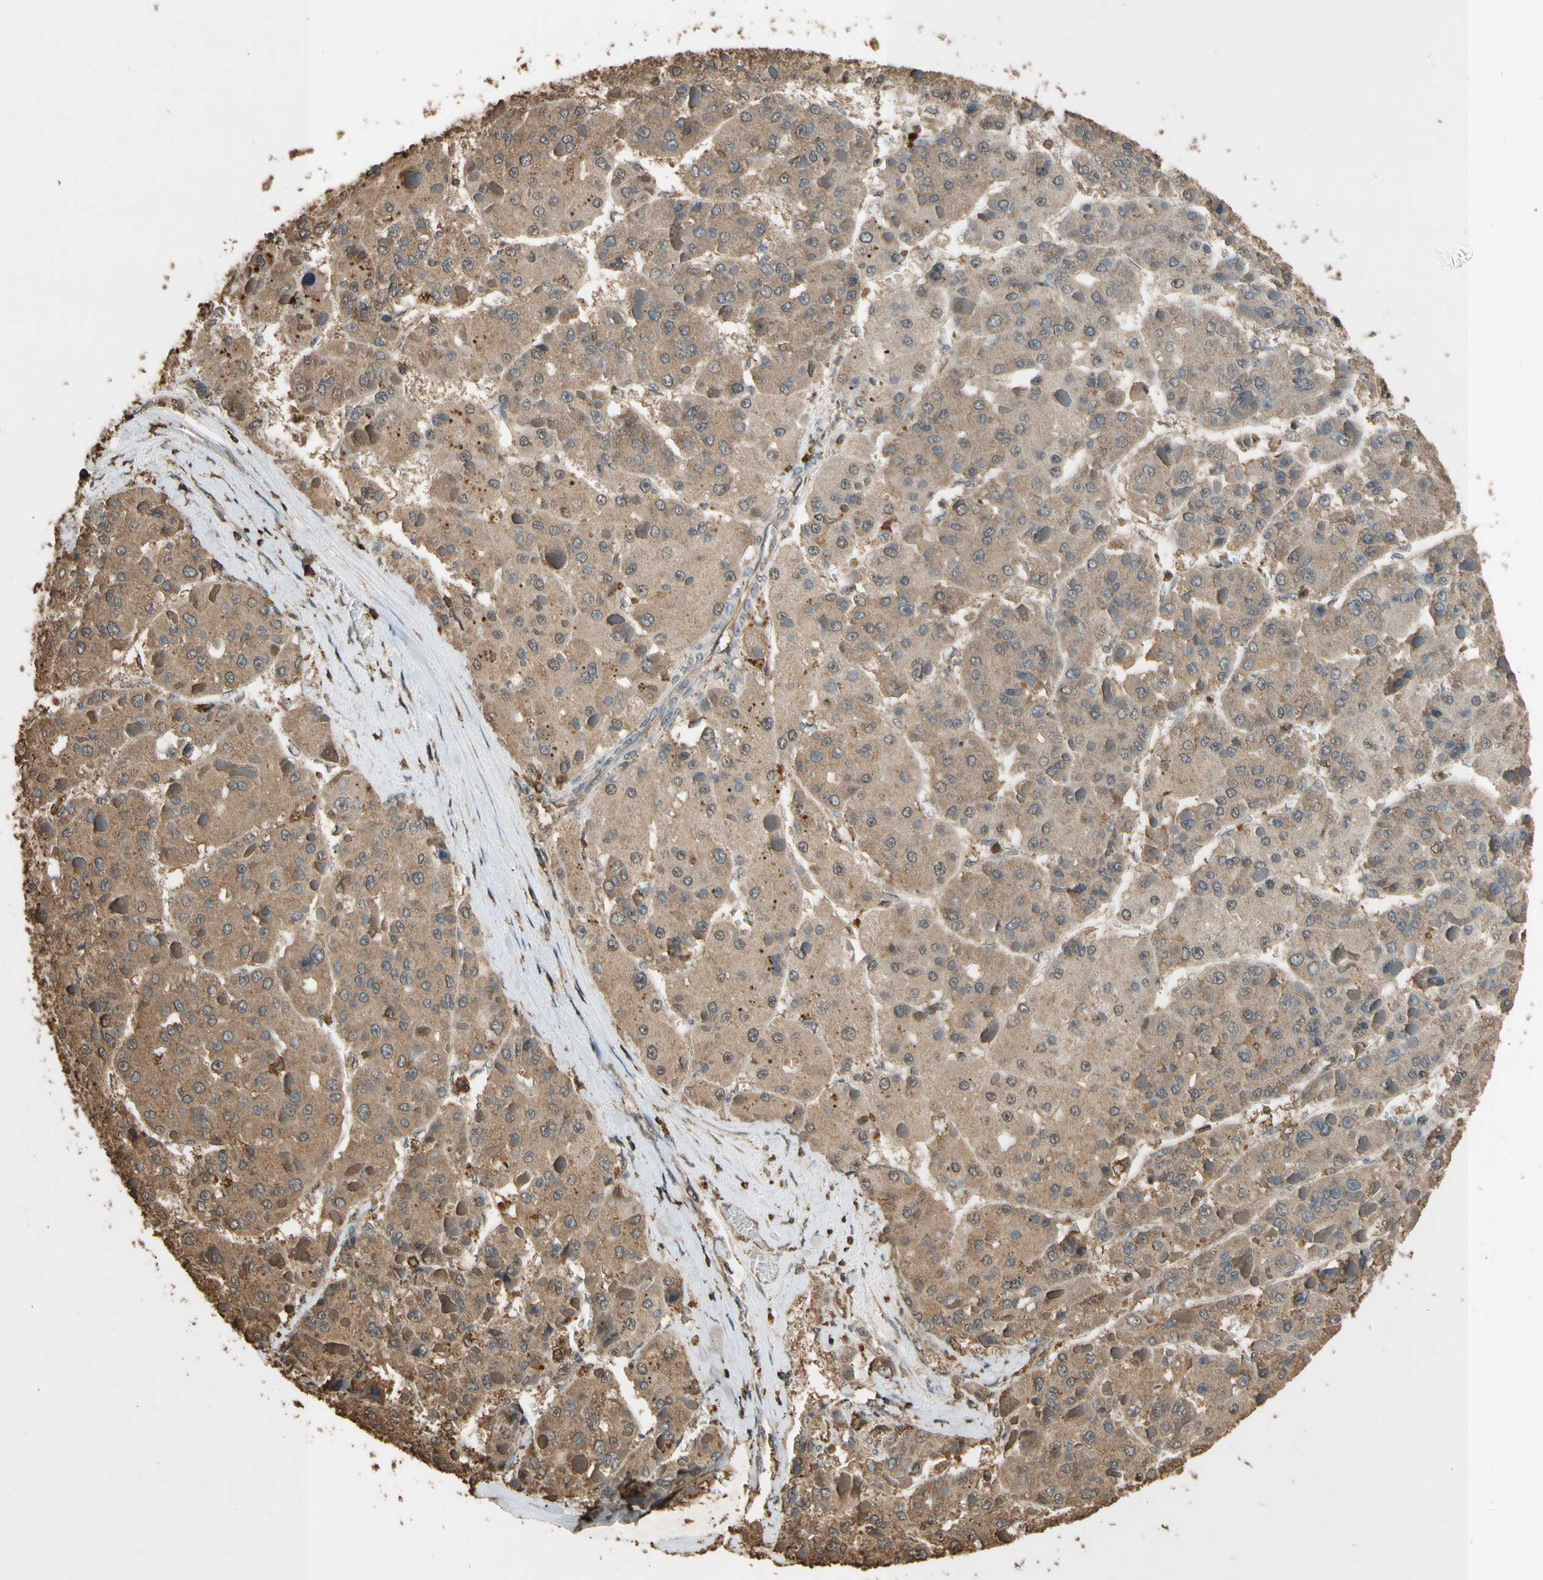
{"staining": {"intensity": "moderate", "quantity": ">75%", "location": "cytoplasmic/membranous"}, "tissue": "liver cancer", "cell_type": "Tumor cells", "image_type": "cancer", "snomed": [{"axis": "morphology", "description": "Carcinoma, Hepatocellular, NOS"}, {"axis": "topography", "description": "Liver"}], "caption": "There is medium levels of moderate cytoplasmic/membranous staining in tumor cells of liver cancer, as demonstrated by immunohistochemical staining (brown color).", "gene": "TNFSF13B", "patient": {"sex": "female", "age": 73}}